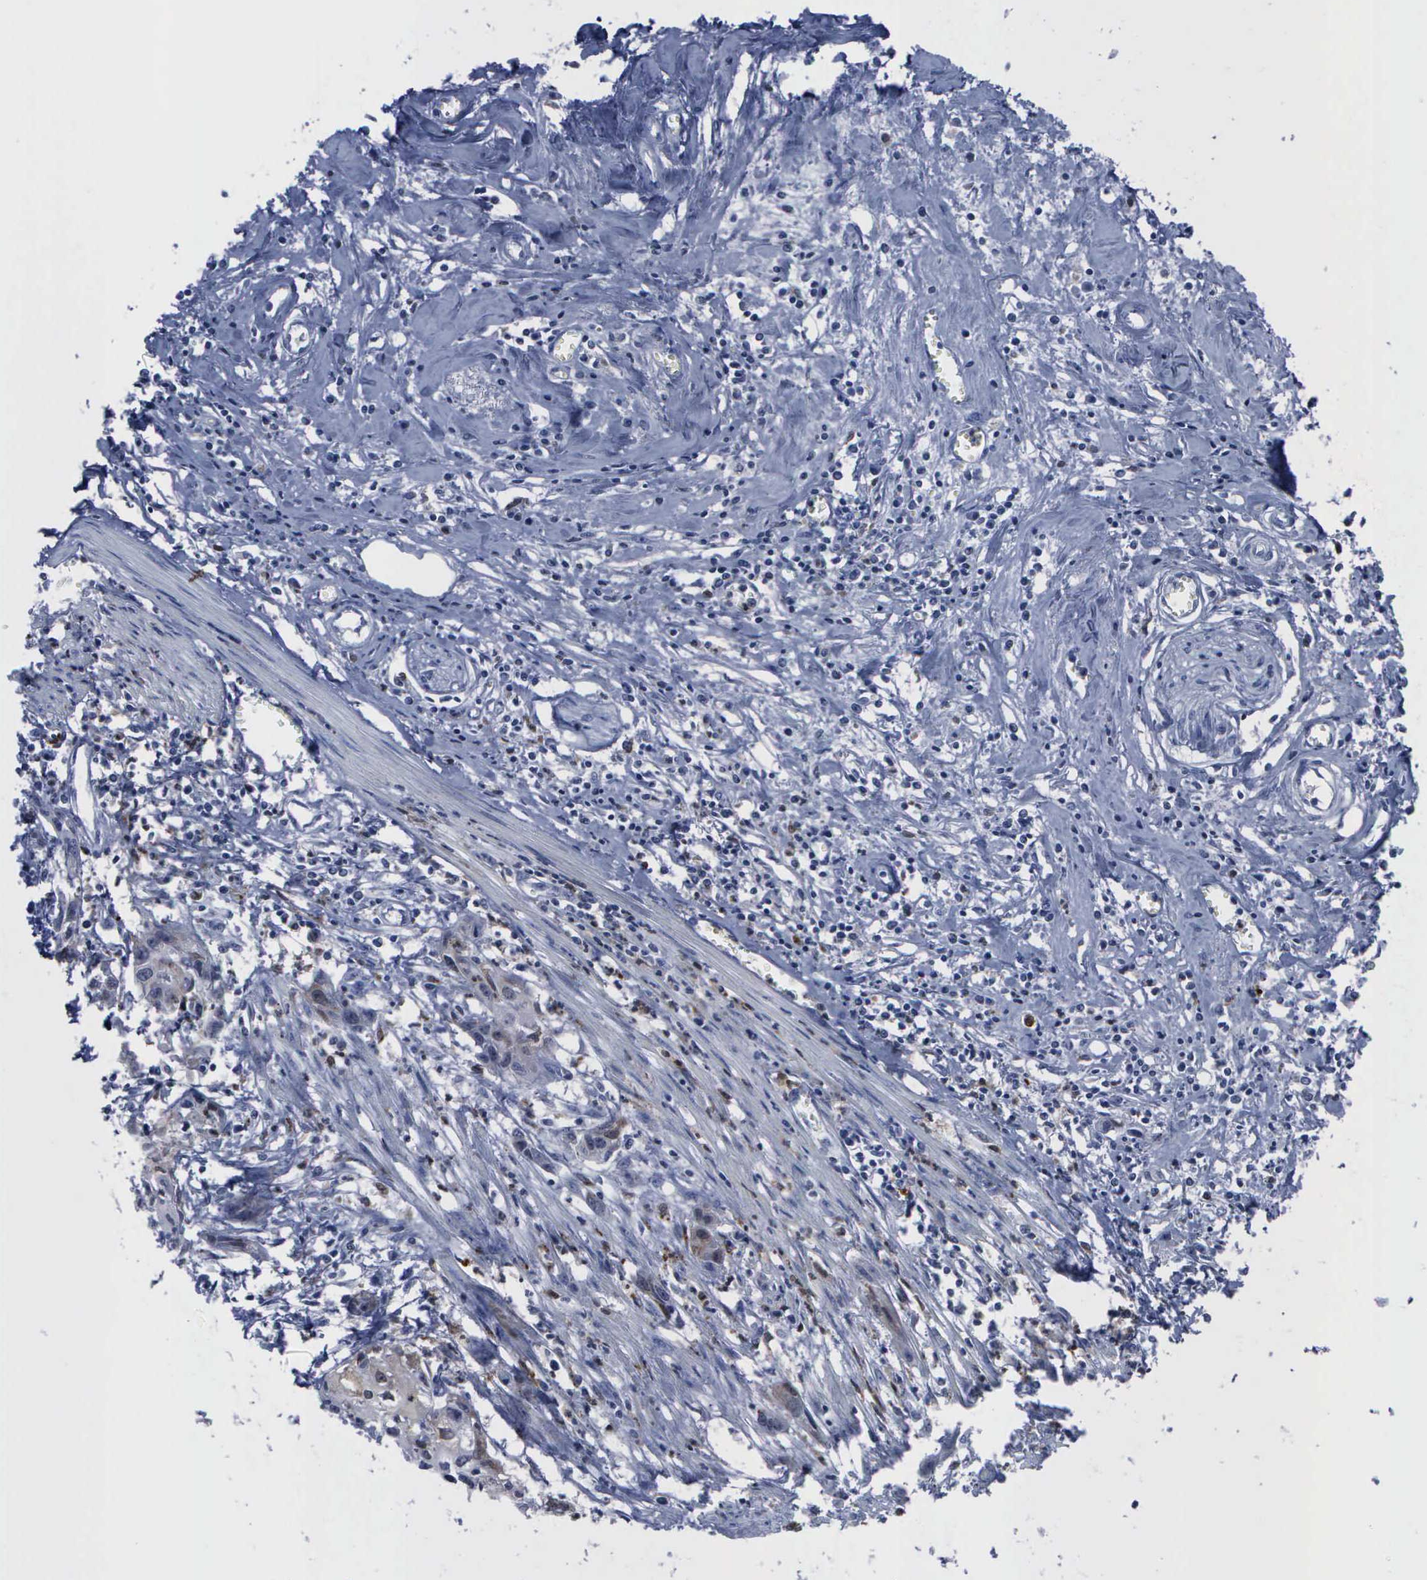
{"staining": {"intensity": "moderate", "quantity": "25%-75%", "location": "cytoplasmic/membranous"}, "tissue": "urothelial cancer", "cell_type": "Tumor cells", "image_type": "cancer", "snomed": [{"axis": "morphology", "description": "Urothelial carcinoma, High grade"}, {"axis": "topography", "description": "Urinary bladder"}], "caption": "Urothelial cancer stained with IHC shows moderate cytoplasmic/membranous staining in approximately 25%-75% of tumor cells. The protein is stained brown, and the nuclei are stained in blue (DAB IHC with brightfield microscopy, high magnification).", "gene": "CSTA", "patient": {"sex": "male", "age": 54}}